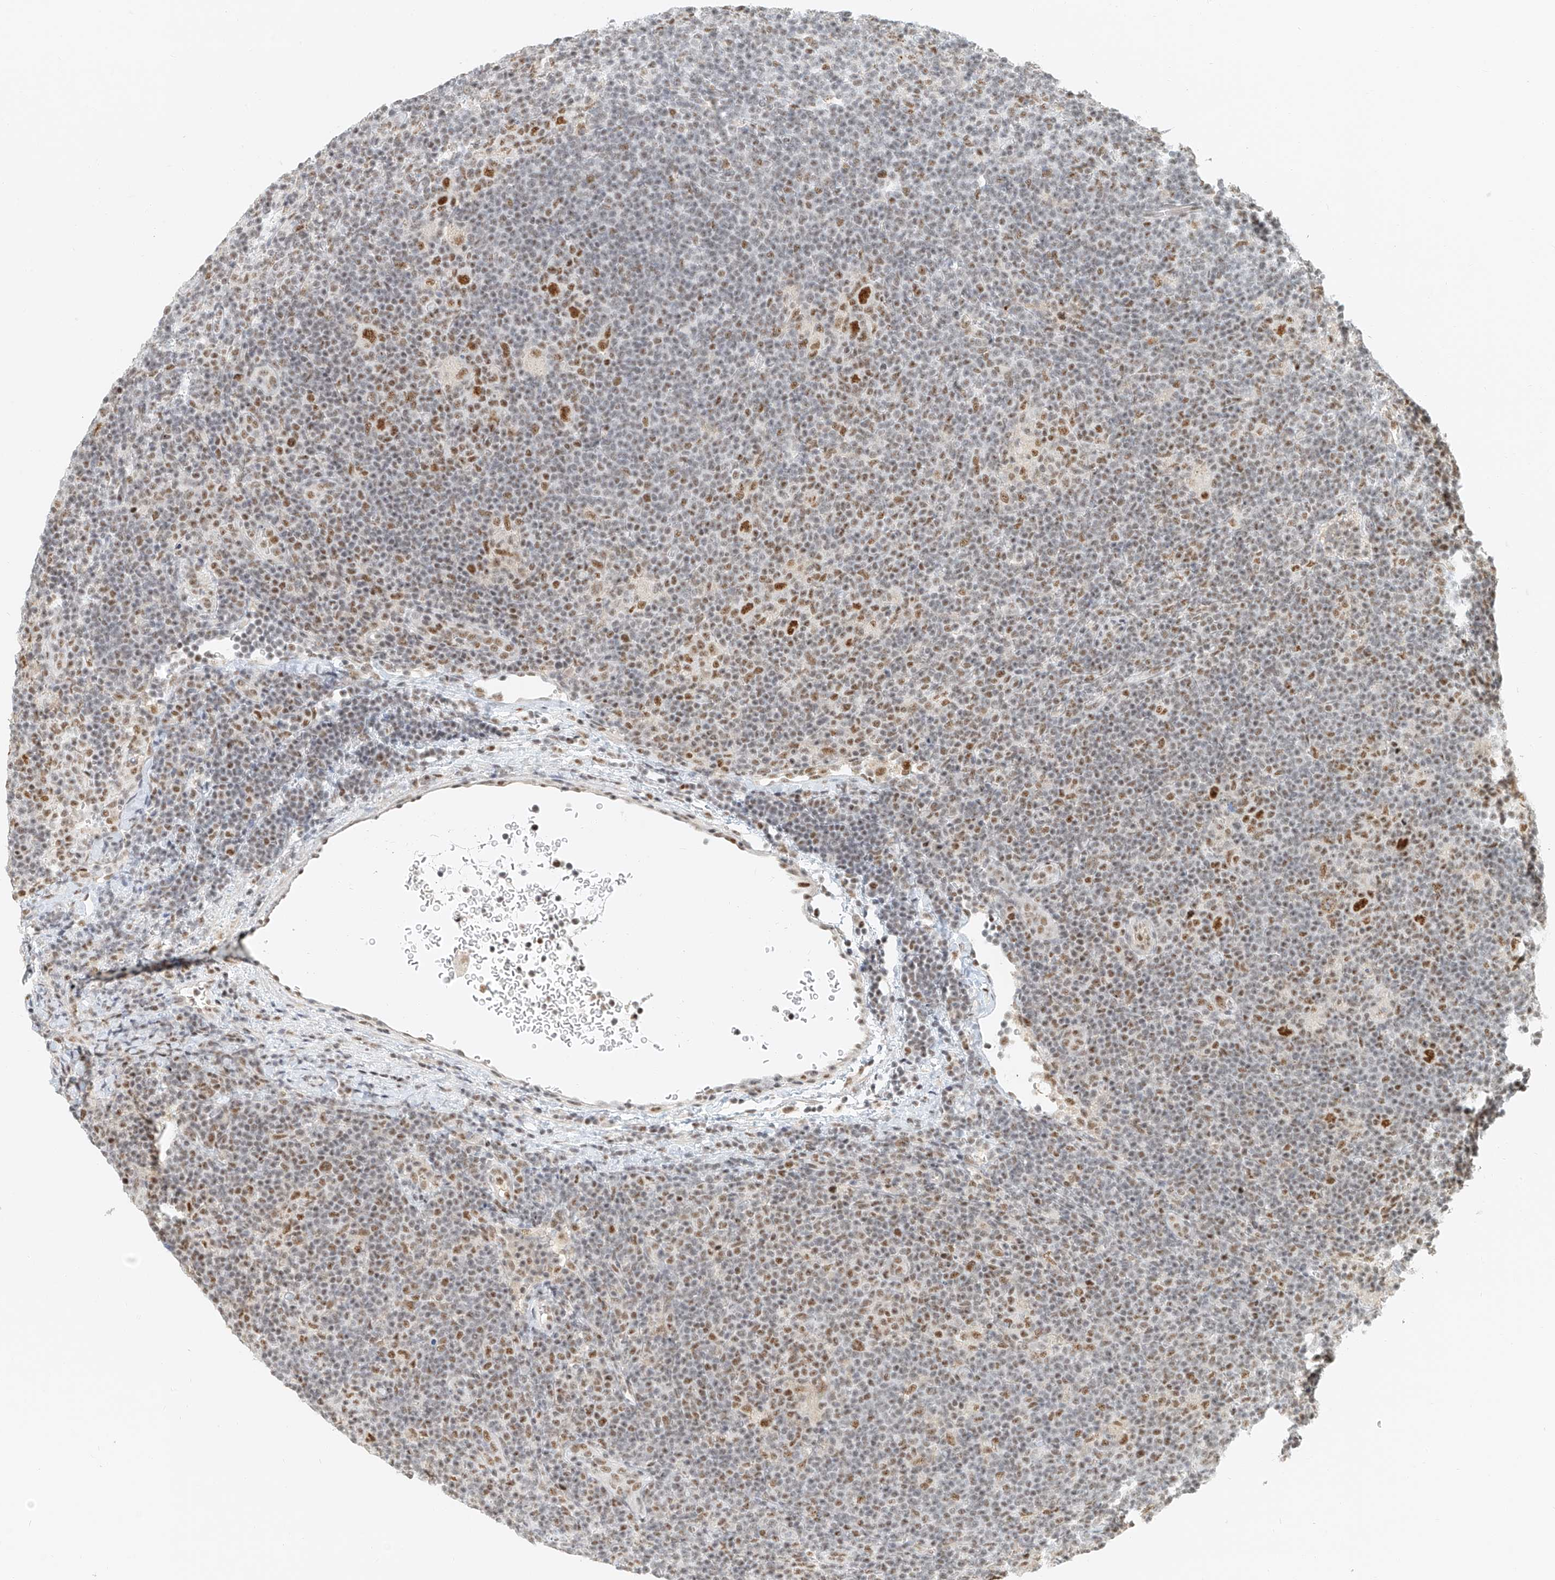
{"staining": {"intensity": "strong", "quantity": ">75%", "location": "nuclear"}, "tissue": "lymphoma", "cell_type": "Tumor cells", "image_type": "cancer", "snomed": [{"axis": "morphology", "description": "Hodgkin's disease, NOS"}, {"axis": "topography", "description": "Lymph node"}], "caption": "A brown stain highlights strong nuclear positivity of a protein in lymphoma tumor cells.", "gene": "CXorf58", "patient": {"sex": "female", "age": 57}}